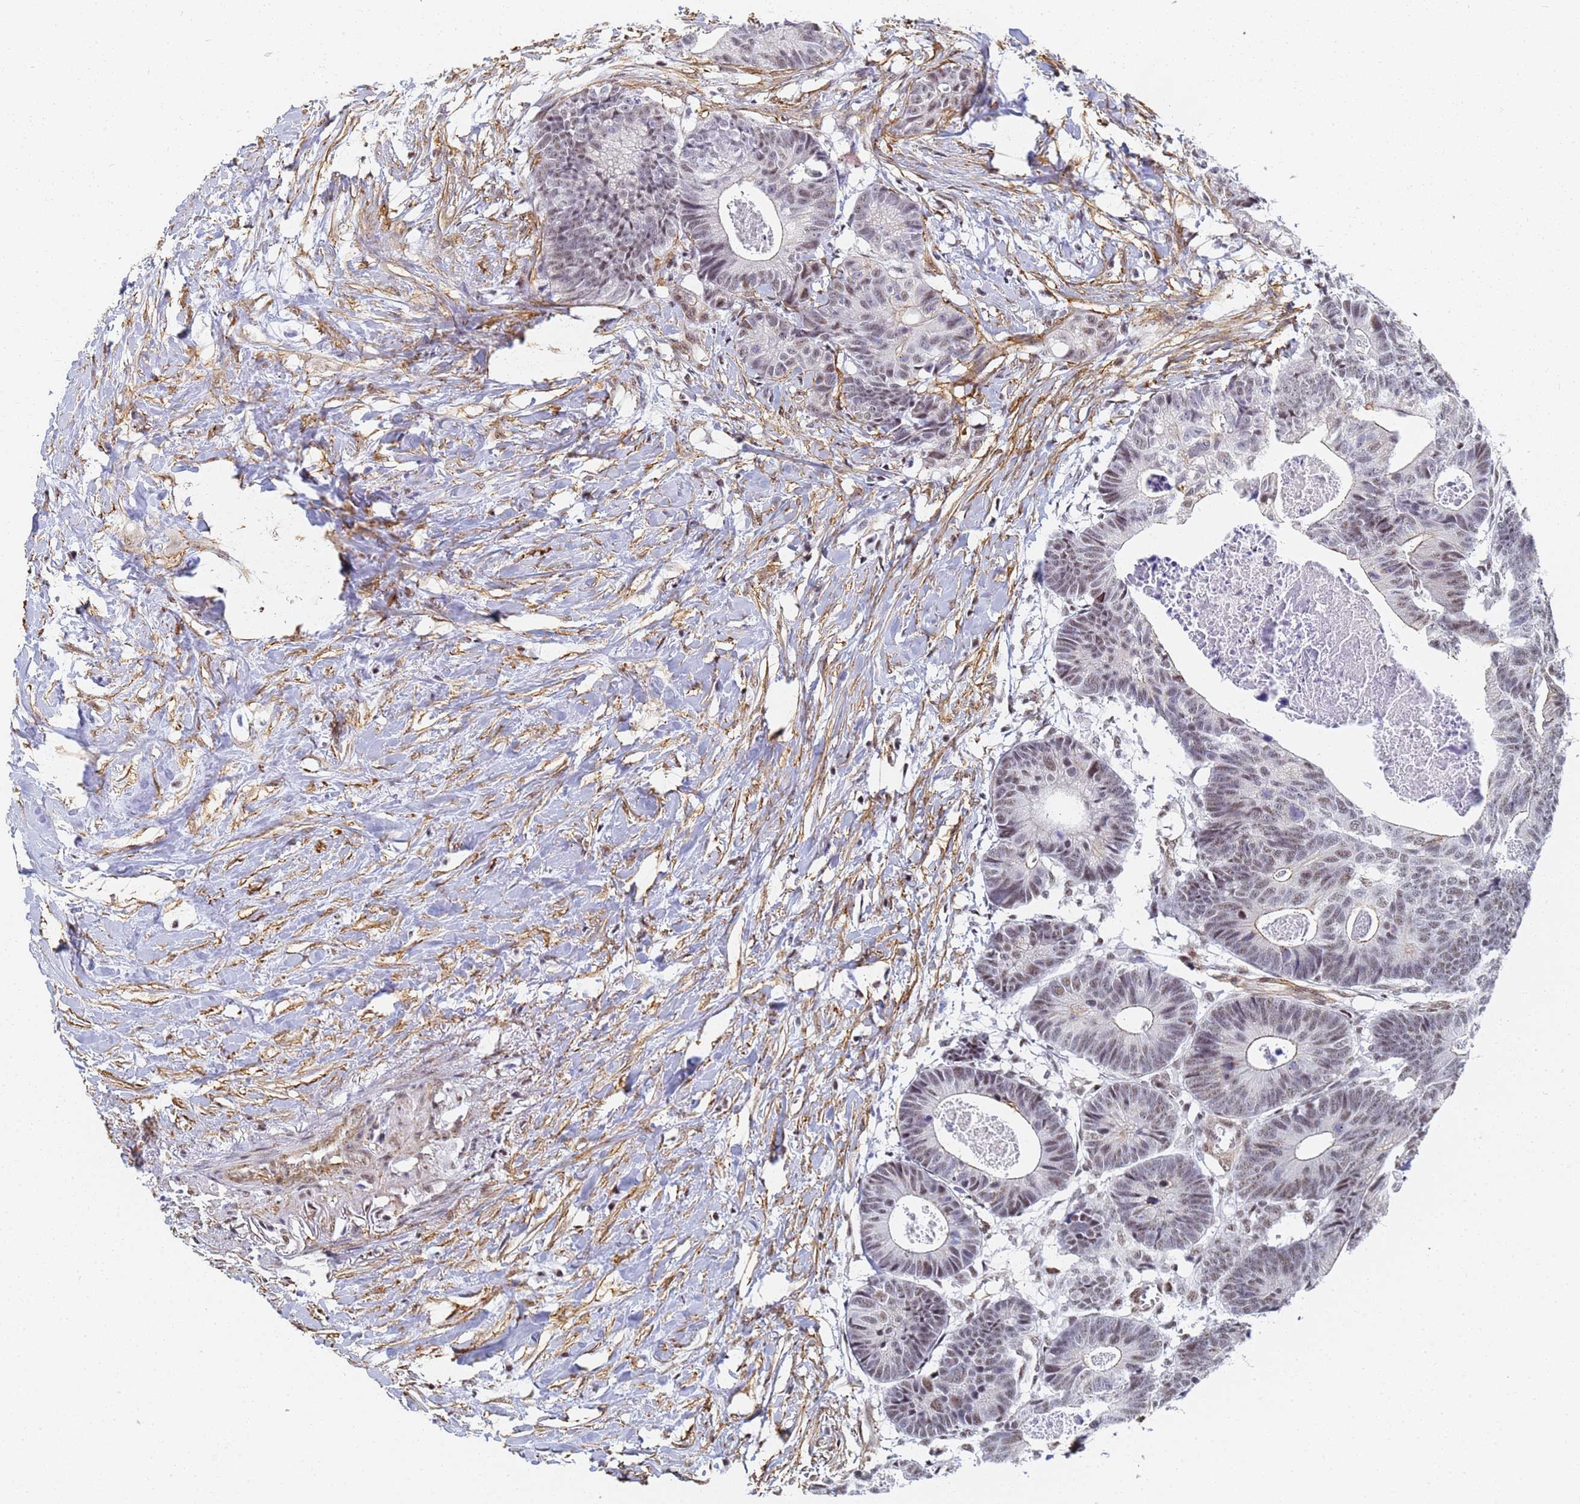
{"staining": {"intensity": "moderate", "quantity": ">75%", "location": "nuclear"}, "tissue": "colorectal cancer", "cell_type": "Tumor cells", "image_type": "cancer", "snomed": [{"axis": "morphology", "description": "Adenocarcinoma, NOS"}, {"axis": "topography", "description": "Colon"}], "caption": "An immunohistochemistry (IHC) micrograph of neoplastic tissue is shown. Protein staining in brown shows moderate nuclear positivity in colorectal cancer within tumor cells.", "gene": "PRRT4", "patient": {"sex": "female", "age": 57}}